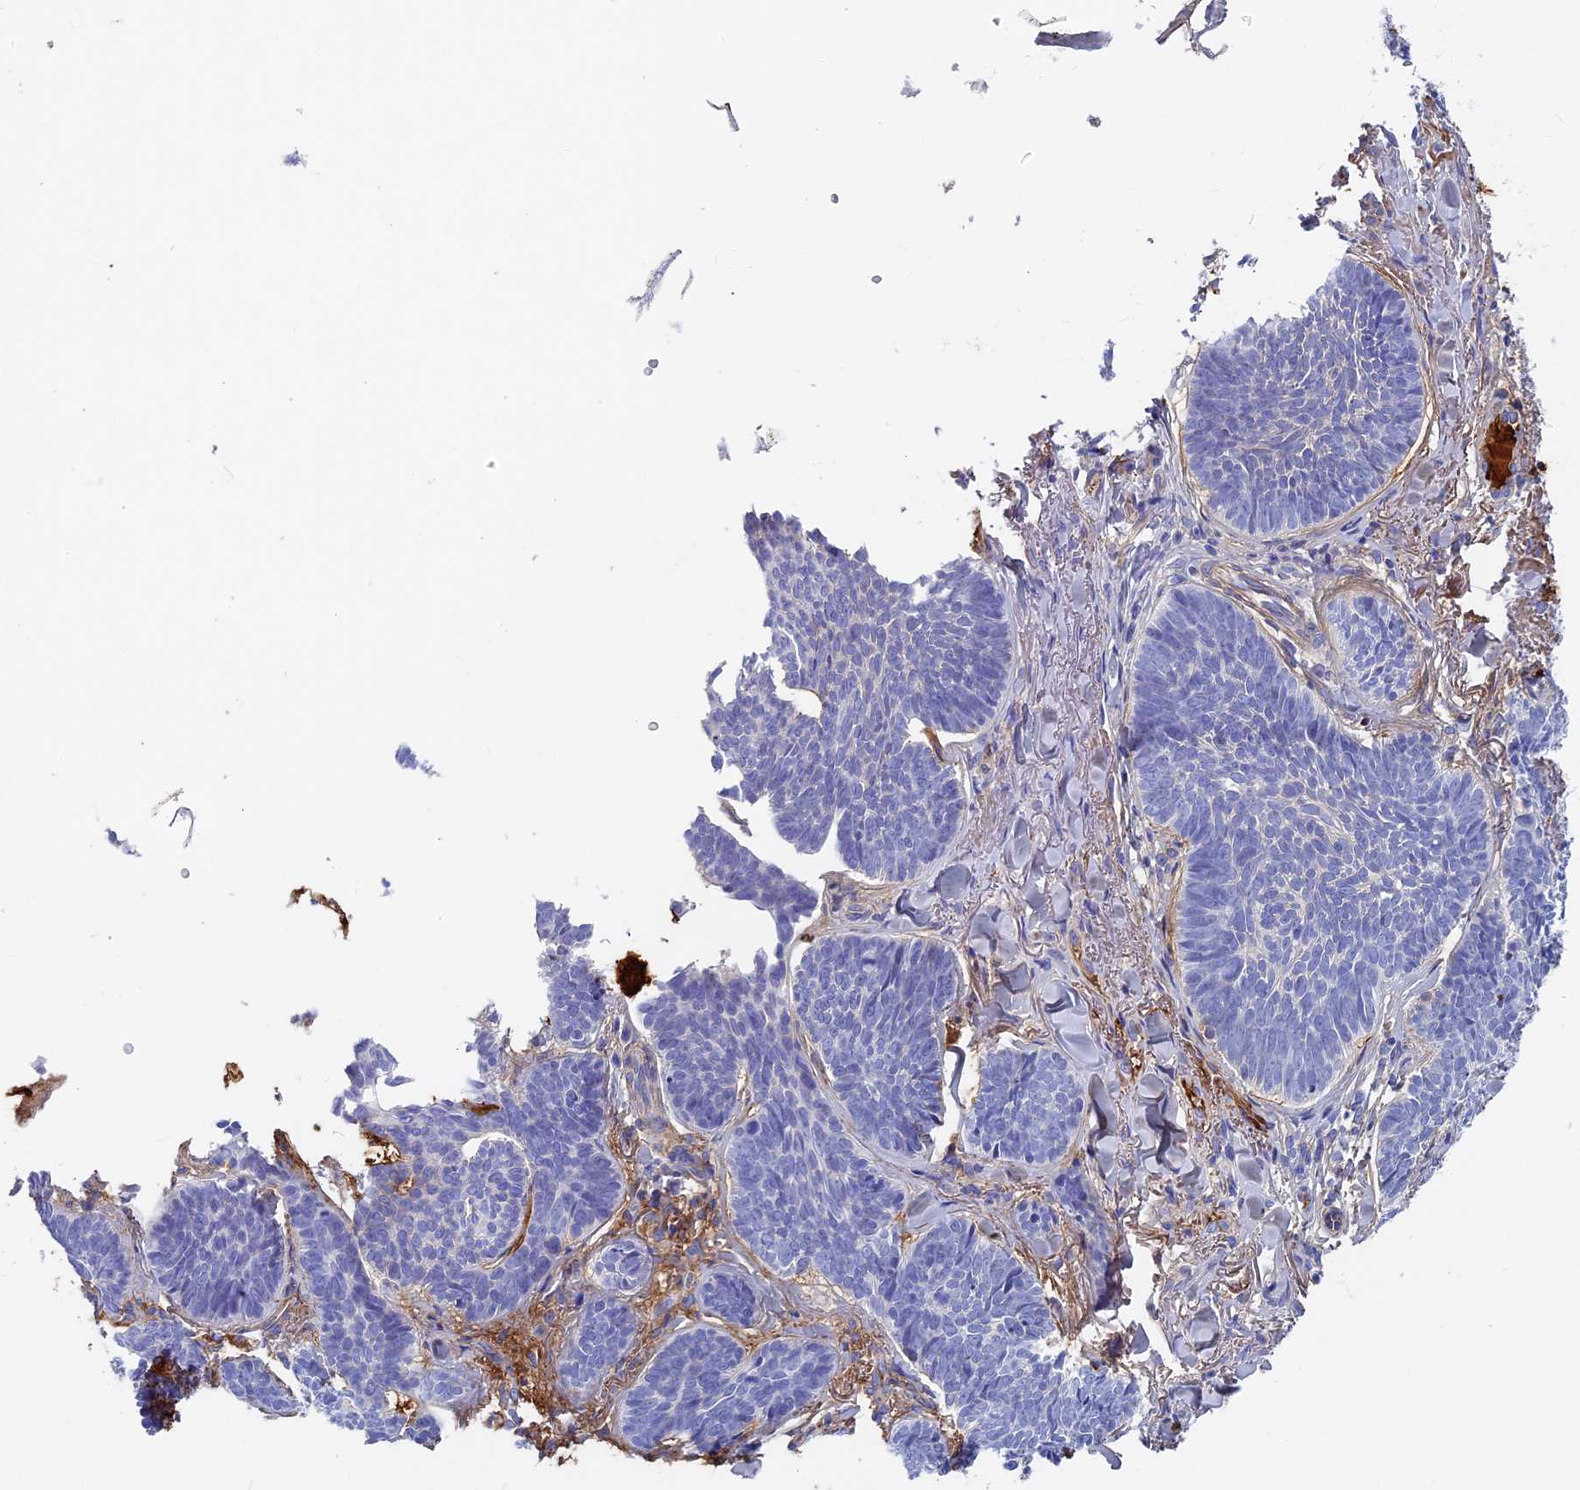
{"staining": {"intensity": "negative", "quantity": "none", "location": "none"}, "tissue": "skin cancer", "cell_type": "Tumor cells", "image_type": "cancer", "snomed": [{"axis": "morphology", "description": "Basal cell carcinoma"}, {"axis": "topography", "description": "Skin"}], "caption": "Immunohistochemistry (IHC) image of neoplastic tissue: skin cancer (basal cell carcinoma) stained with DAB (3,3'-diaminobenzidine) shows no significant protein staining in tumor cells. (DAB (3,3'-diaminobenzidine) immunohistochemistry visualized using brightfield microscopy, high magnification).", "gene": "ITIH1", "patient": {"sex": "female", "age": 74}}